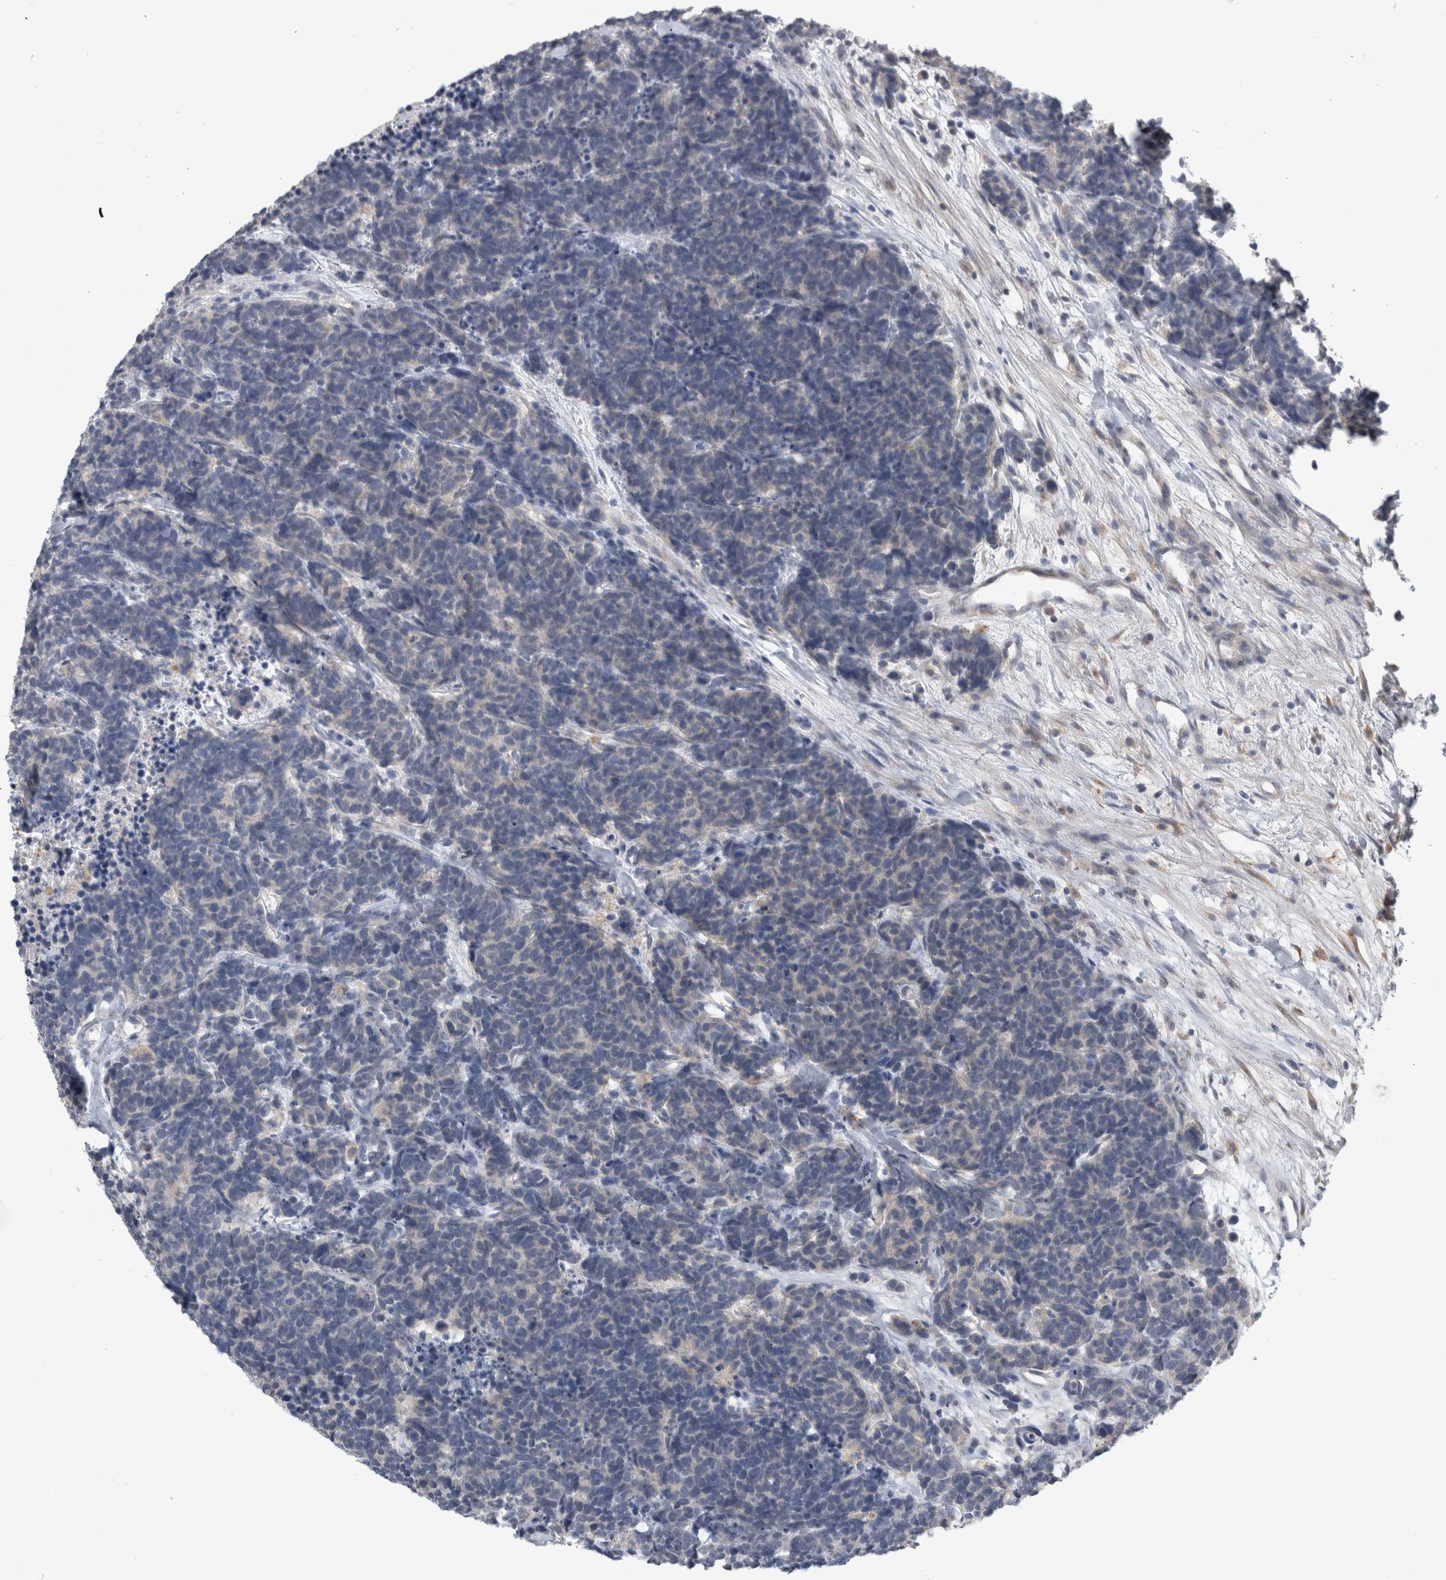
{"staining": {"intensity": "negative", "quantity": "none", "location": "none"}, "tissue": "carcinoid", "cell_type": "Tumor cells", "image_type": "cancer", "snomed": [{"axis": "morphology", "description": "Carcinoma, NOS"}, {"axis": "morphology", "description": "Carcinoid, malignant, NOS"}, {"axis": "topography", "description": "Urinary bladder"}], "caption": "The immunohistochemistry (IHC) histopathology image has no significant expression in tumor cells of carcinoid tissue.", "gene": "SLC22A11", "patient": {"sex": "male", "age": 57}}